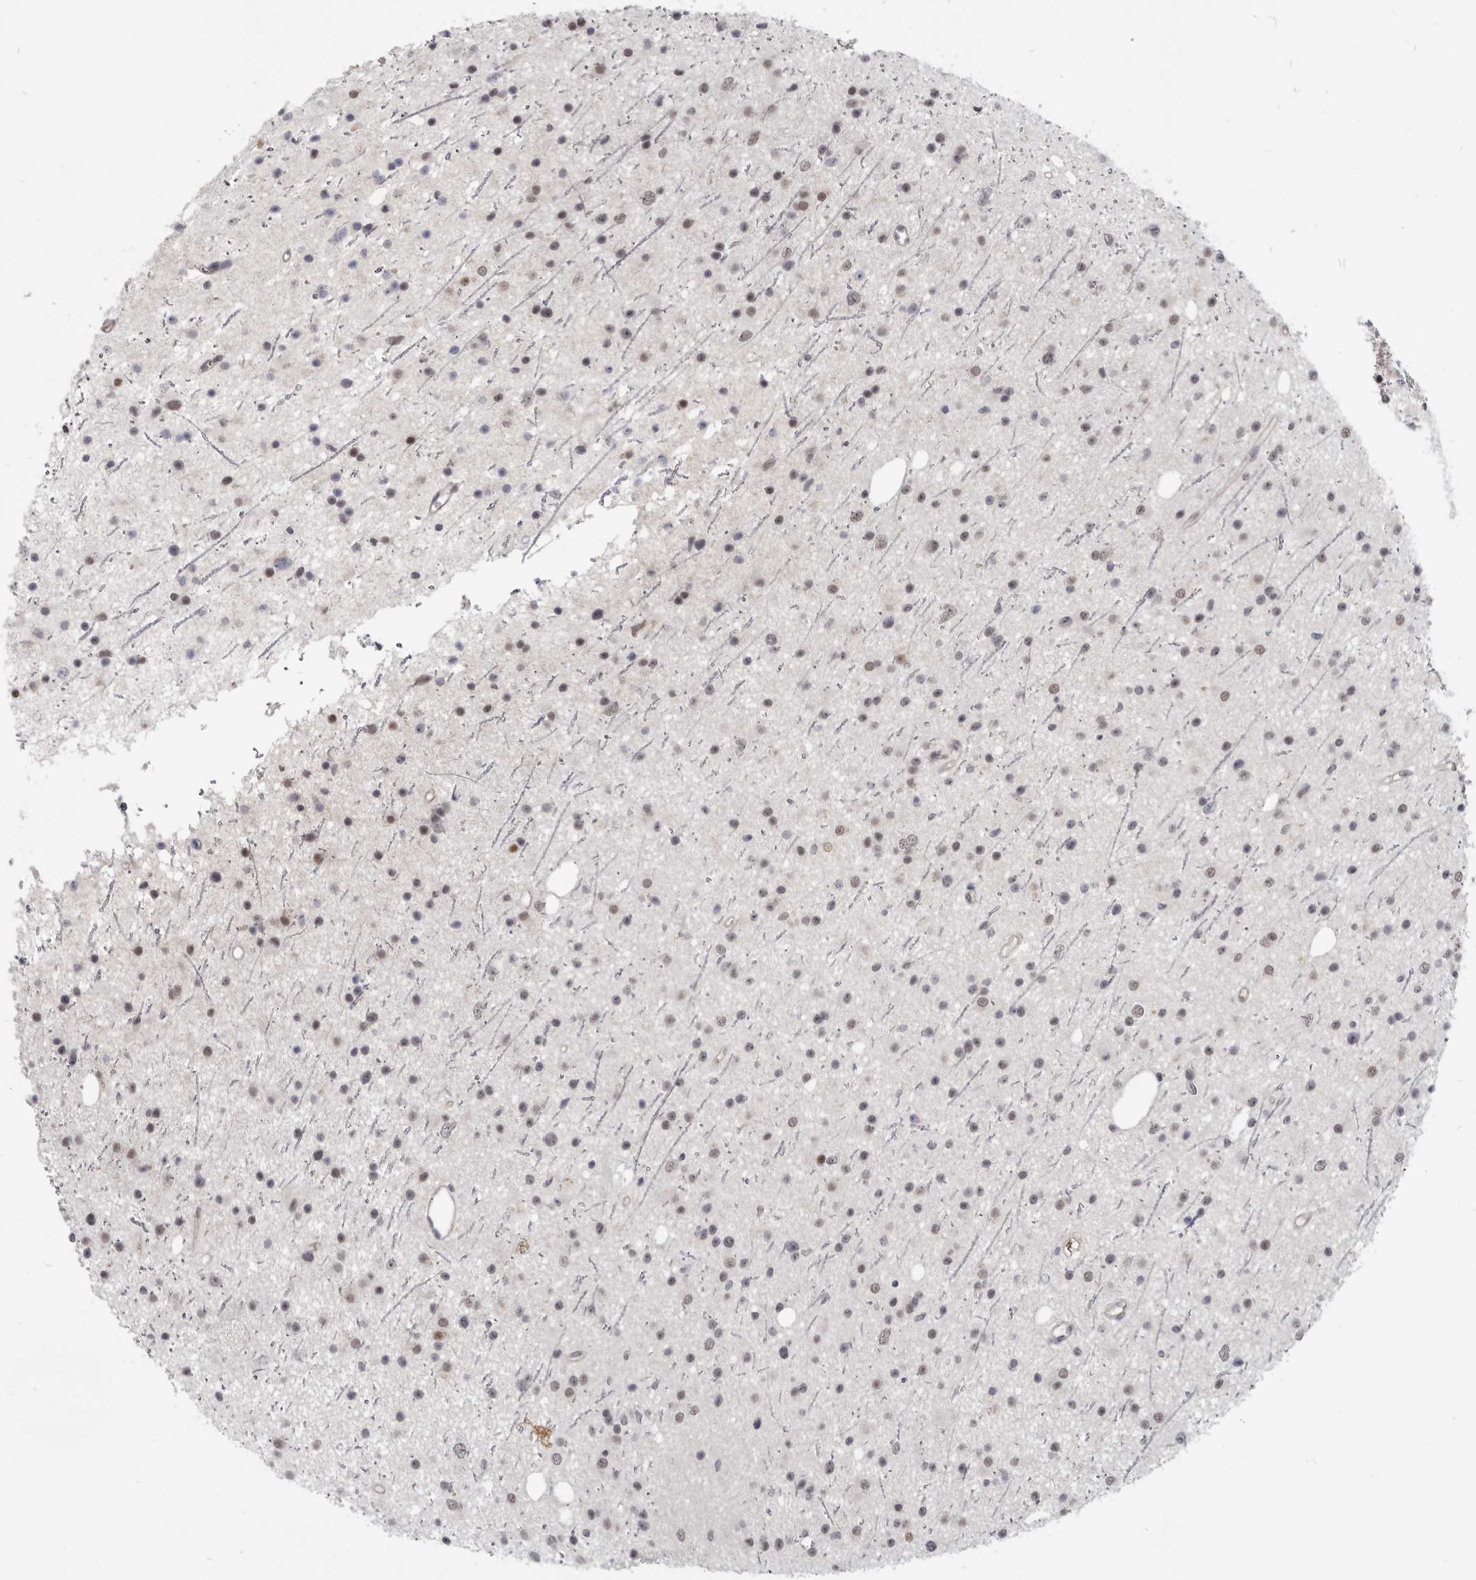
{"staining": {"intensity": "weak", "quantity": "25%-75%", "location": "nuclear"}, "tissue": "glioma", "cell_type": "Tumor cells", "image_type": "cancer", "snomed": [{"axis": "morphology", "description": "Glioma, malignant, Low grade"}, {"axis": "topography", "description": "Cerebral cortex"}], "caption": "This image exhibits IHC staining of glioma, with low weak nuclear positivity in about 25%-75% of tumor cells.", "gene": "CGN", "patient": {"sex": "female", "age": 39}}